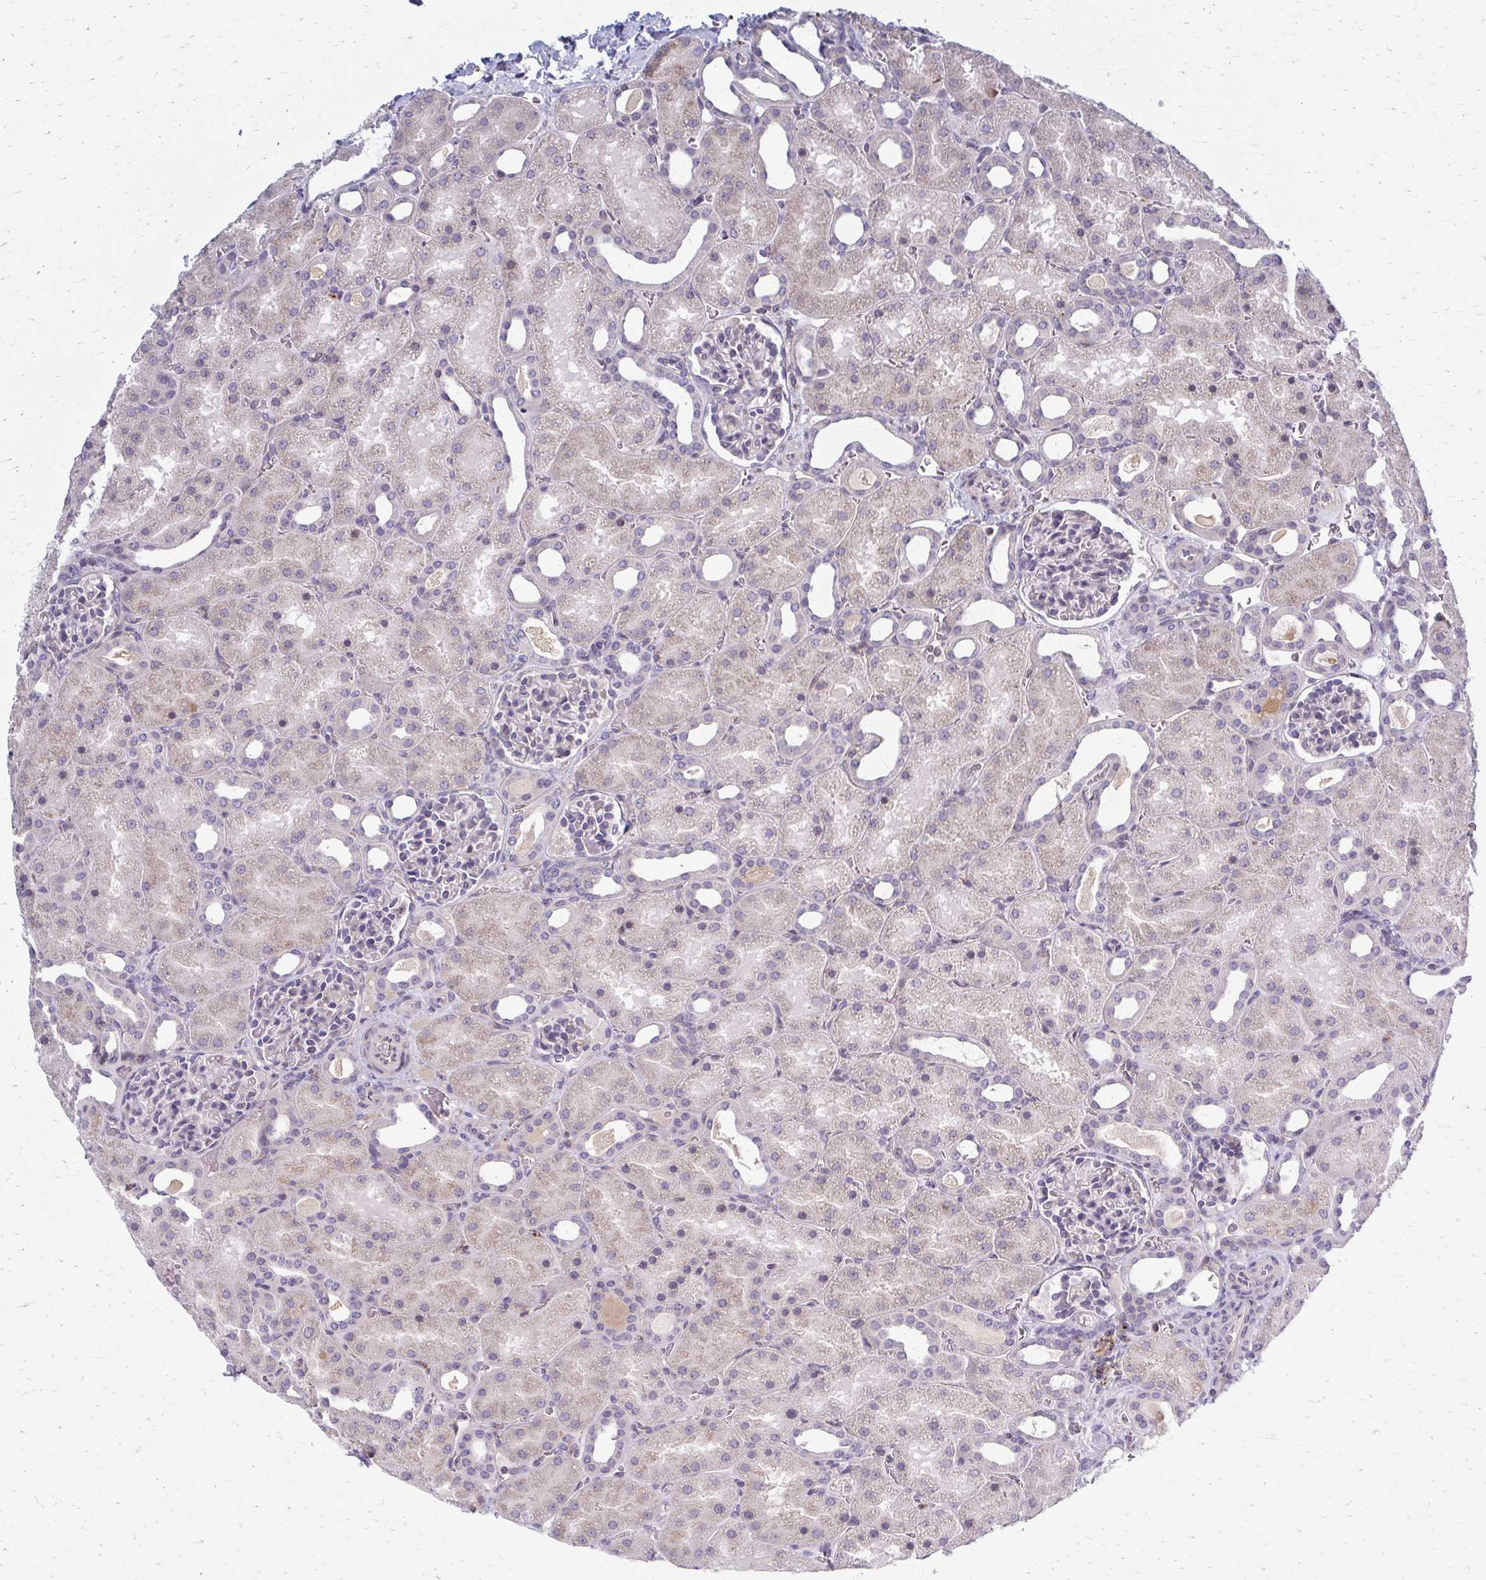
{"staining": {"intensity": "negative", "quantity": "none", "location": "none"}, "tissue": "kidney", "cell_type": "Cells in glomeruli", "image_type": "normal", "snomed": [{"axis": "morphology", "description": "Normal tissue, NOS"}, {"axis": "topography", "description": "Kidney"}], "caption": "Immunohistochemistry micrograph of benign kidney: kidney stained with DAB (3,3'-diaminobenzidine) demonstrates no significant protein staining in cells in glomeruli. (Stains: DAB (3,3'-diaminobenzidine) immunohistochemistry with hematoxylin counter stain, Microscopy: brightfield microscopy at high magnification).", "gene": "MCRIP2", "patient": {"sex": "male", "age": 2}}